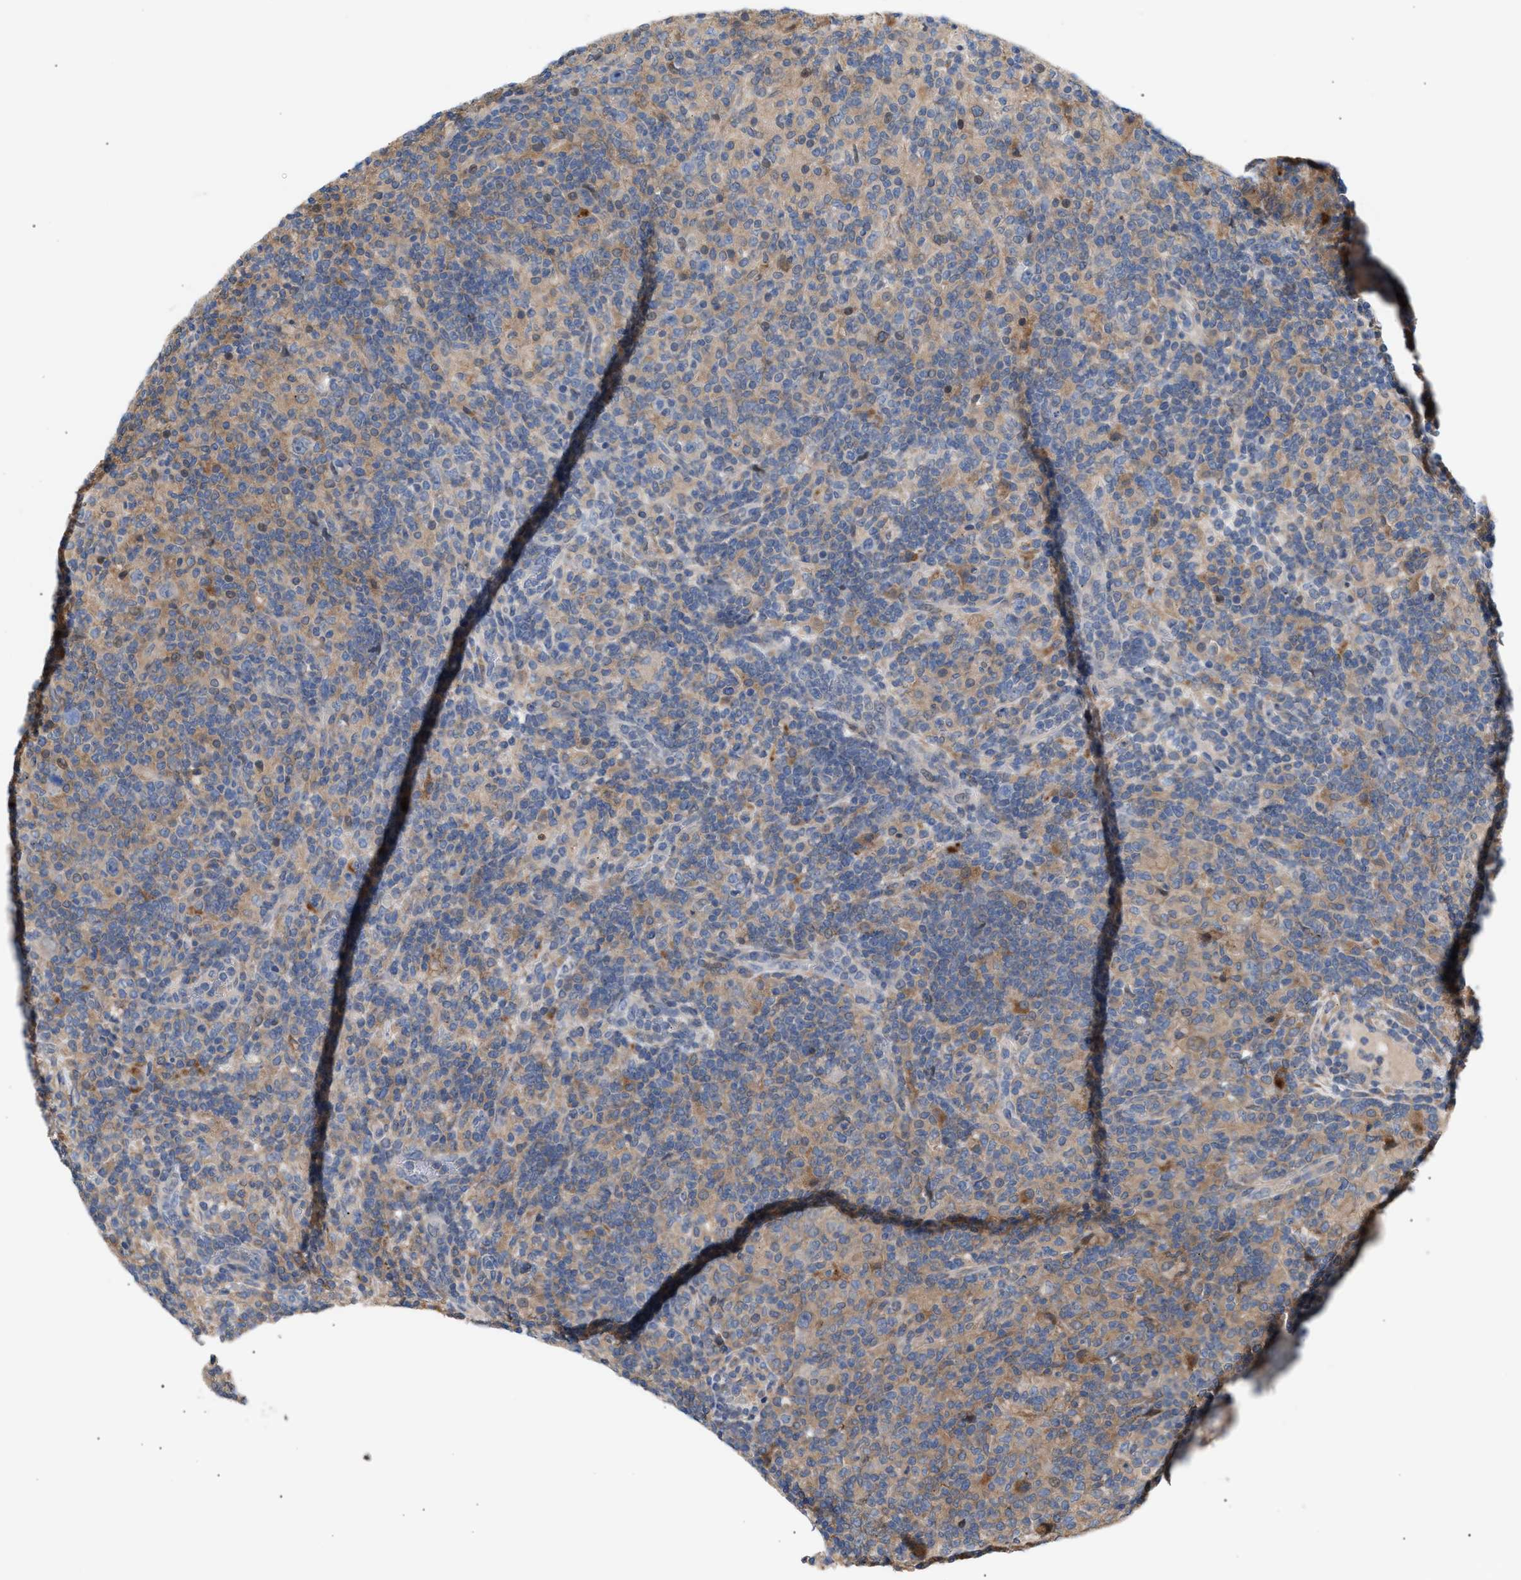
{"staining": {"intensity": "negative", "quantity": "none", "location": "none"}, "tissue": "lymphoma", "cell_type": "Tumor cells", "image_type": "cancer", "snomed": [{"axis": "morphology", "description": "Hodgkin's disease, NOS"}, {"axis": "topography", "description": "Lymph node"}], "caption": "Hodgkin's disease was stained to show a protein in brown. There is no significant staining in tumor cells.", "gene": "MBTD1", "patient": {"sex": "male", "age": 70}}